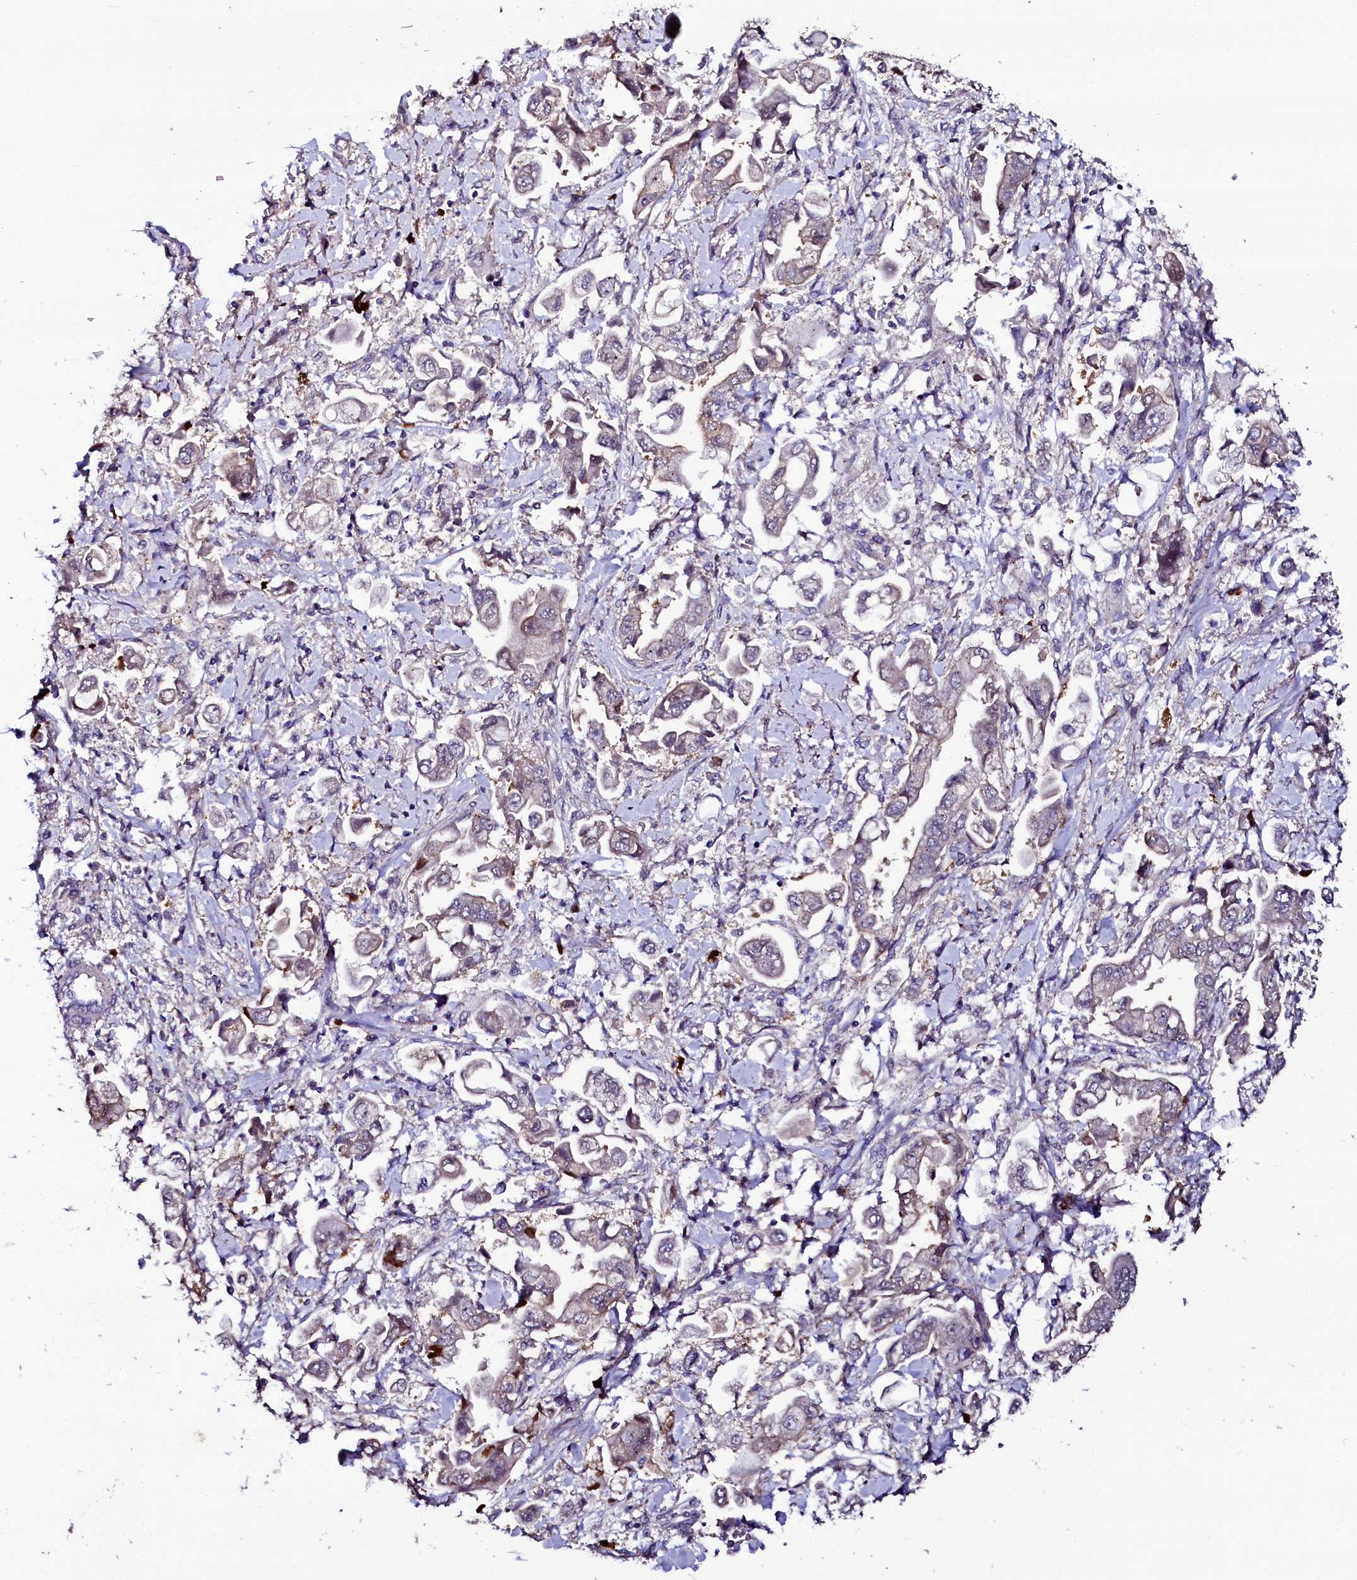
{"staining": {"intensity": "weak", "quantity": "25%-75%", "location": "cytoplasmic/membranous"}, "tissue": "stomach cancer", "cell_type": "Tumor cells", "image_type": "cancer", "snomed": [{"axis": "morphology", "description": "Adenocarcinoma, NOS"}, {"axis": "topography", "description": "Stomach"}], "caption": "A high-resolution micrograph shows immunohistochemistry staining of stomach cancer (adenocarcinoma), which shows weak cytoplasmic/membranous expression in approximately 25%-75% of tumor cells.", "gene": "USPL1", "patient": {"sex": "male", "age": 62}}